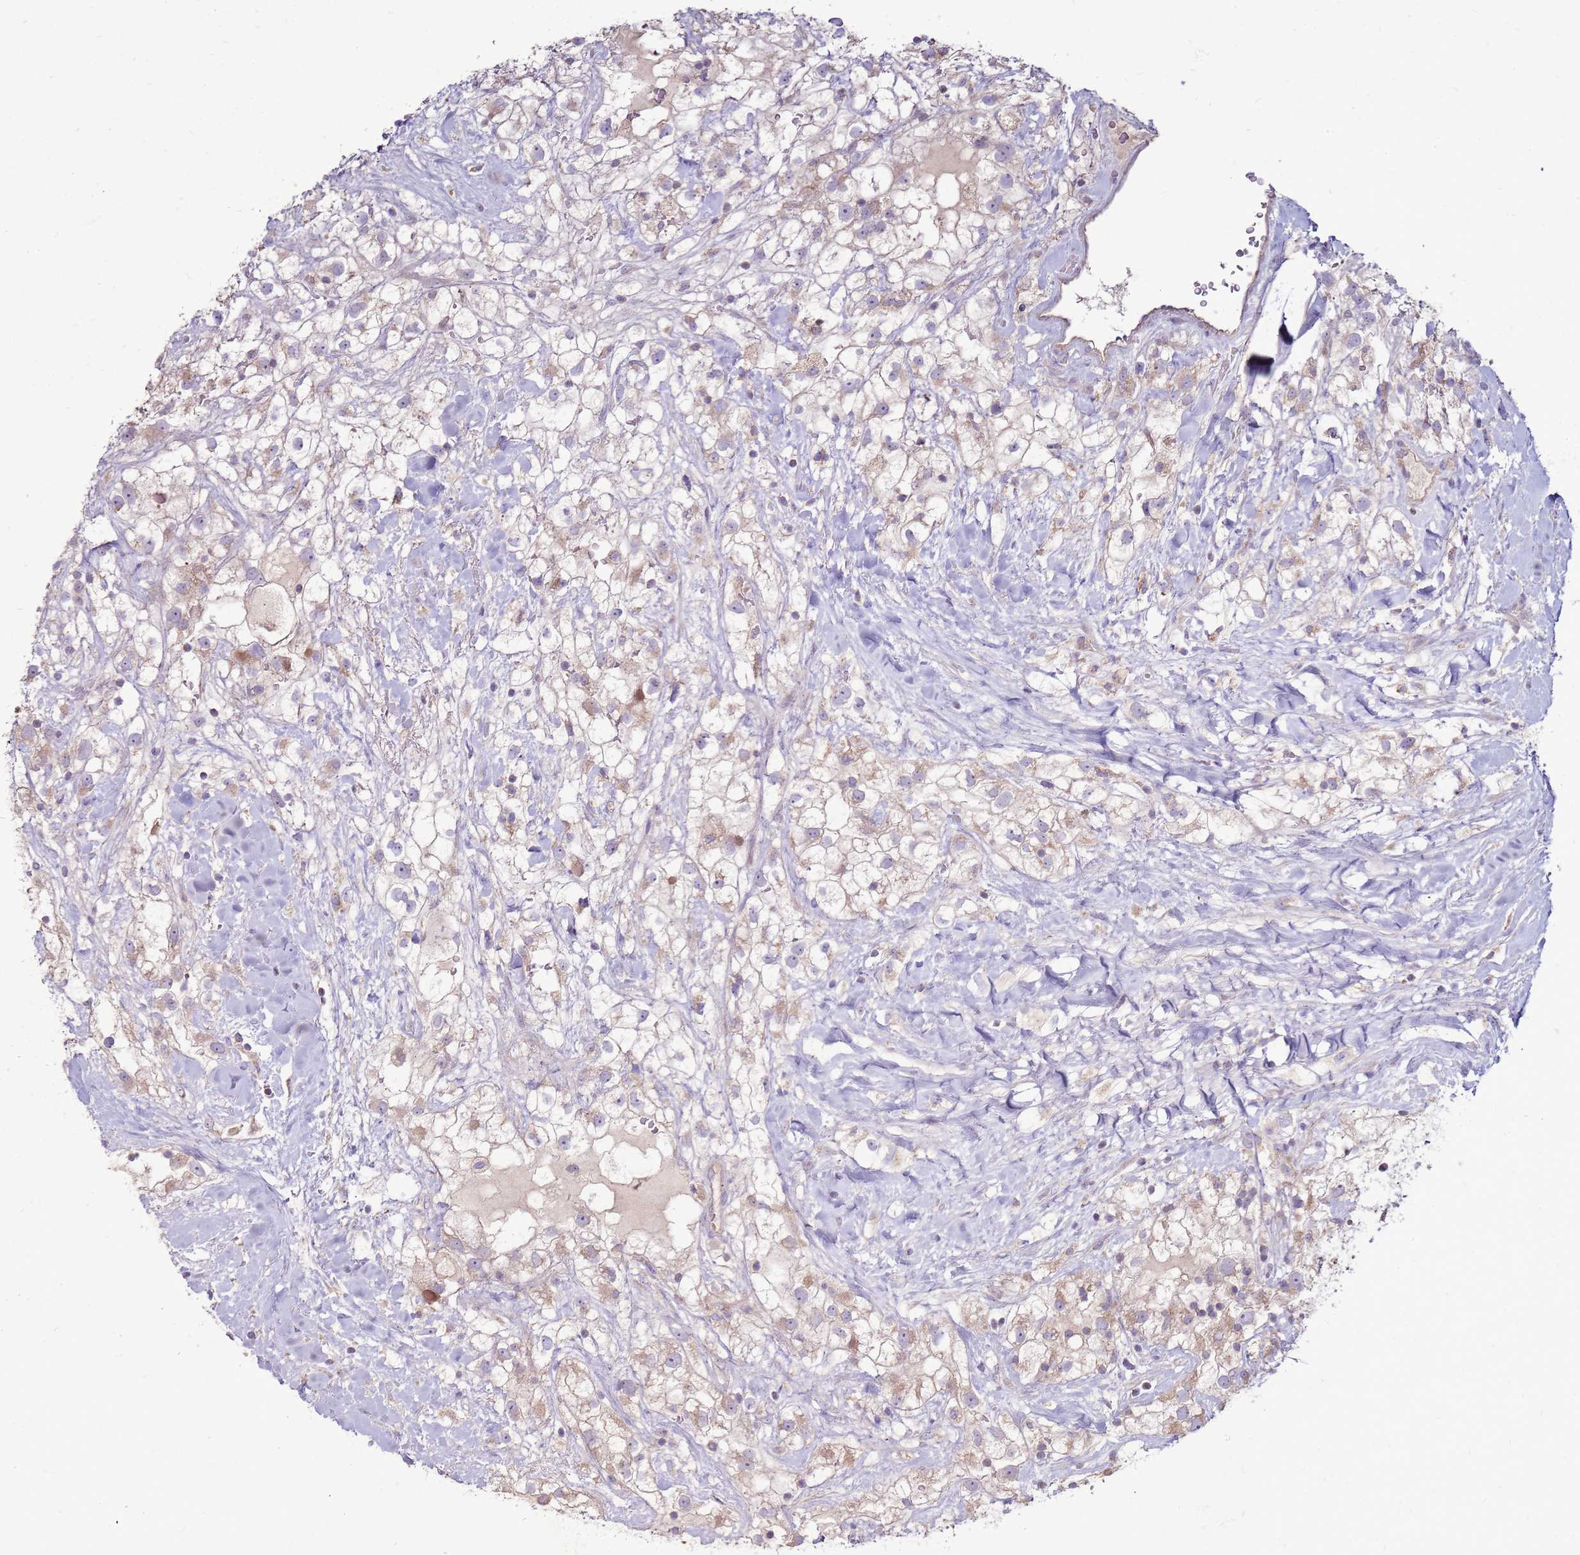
{"staining": {"intensity": "weak", "quantity": "<25%", "location": "cytoplasmic/membranous"}, "tissue": "renal cancer", "cell_type": "Tumor cells", "image_type": "cancer", "snomed": [{"axis": "morphology", "description": "Adenocarcinoma, NOS"}, {"axis": "topography", "description": "Kidney"}], "caption": "The photomicrograph shows no staining of tumor cells in renal cancer (adenocarcinoma).", "gene": "TRAPPC4", "patient": {"sex": "male", "age": 59}}